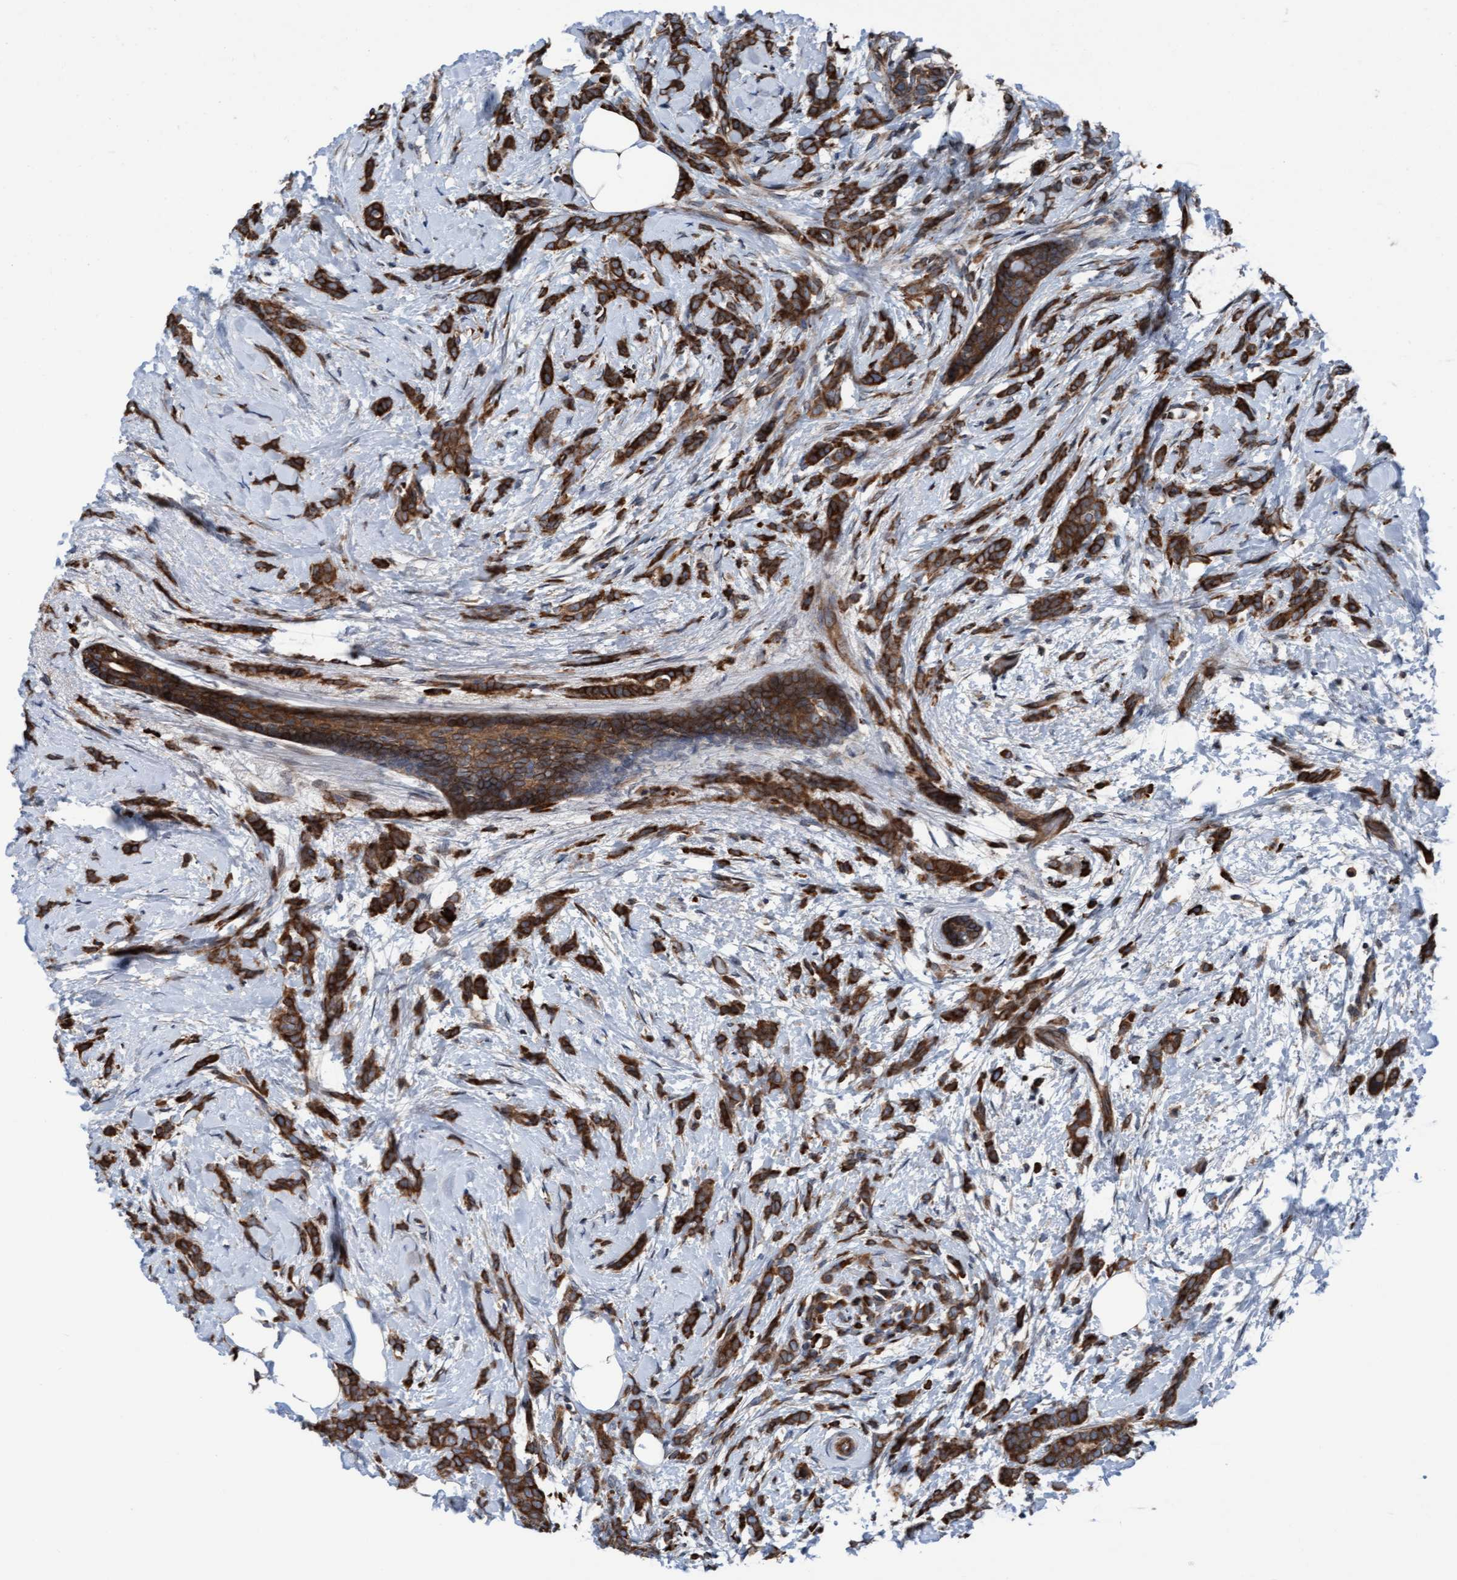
{"staining": {"intensity": "strong", "quantity": ">75%", "location": "cytoplasmic/membranous"}, "tissue": "breast cancer", "cell_type": "Tumor cells", "image_type": "cancer", "snomed": [{"axis": "morphology", "description": "Lobular carcinoma, in situ"}, {"axis": "morphology", "description": "Lobular carcinoma"}, {"axis": "topography", "description": "Breast"}], "caption": "An immunohistochemistry (IHC) histopathology image of neoplastic tissue is shown. Protein staining in brown shows strong cytoplasmic/membranous positivity in breast lobular carcinoma within tumor cells.", "gene": "RAP1GAP2", "patient": {"sex": "female", "age": 41}}